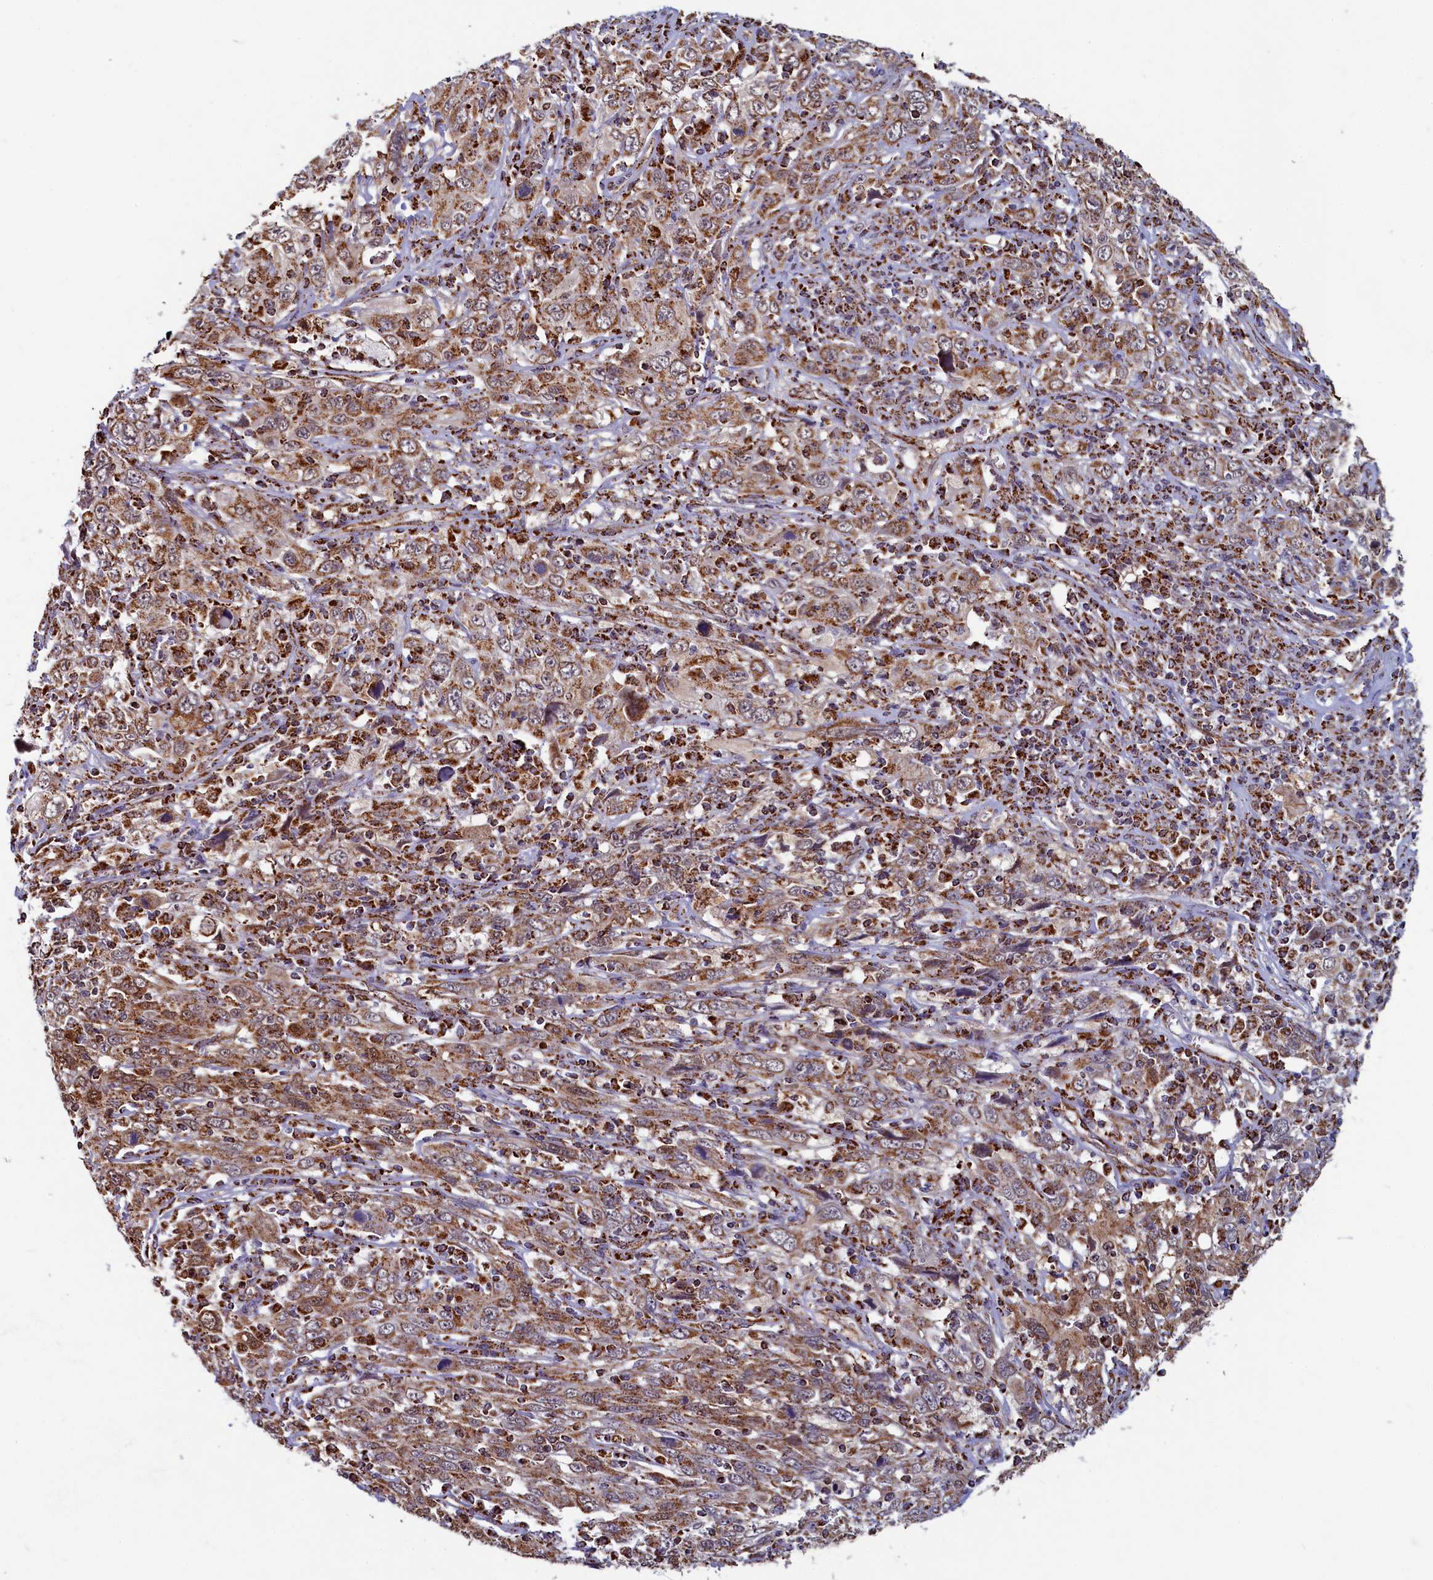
{"staining": {"intensity": "moderate", "quantity": ">75%", "location": "cytoplasmic/membranous"}, "tissue": "cervical cancer", "cell_type": "Tumor cells", "image_type": "cancer", "snomed": [{"axis": "morphology", "description": "Squamous cell carcinoma, NOS"}, {"axis": "topography", "description": "Cervix"}], "caption": "A brown stain shows moderate cytoplasmic/membranous expression of a protein in cervical squamous cell carcinoma tumor cells.", "gene": "SPR", "patient": {"sex": "female", "age": 46}}